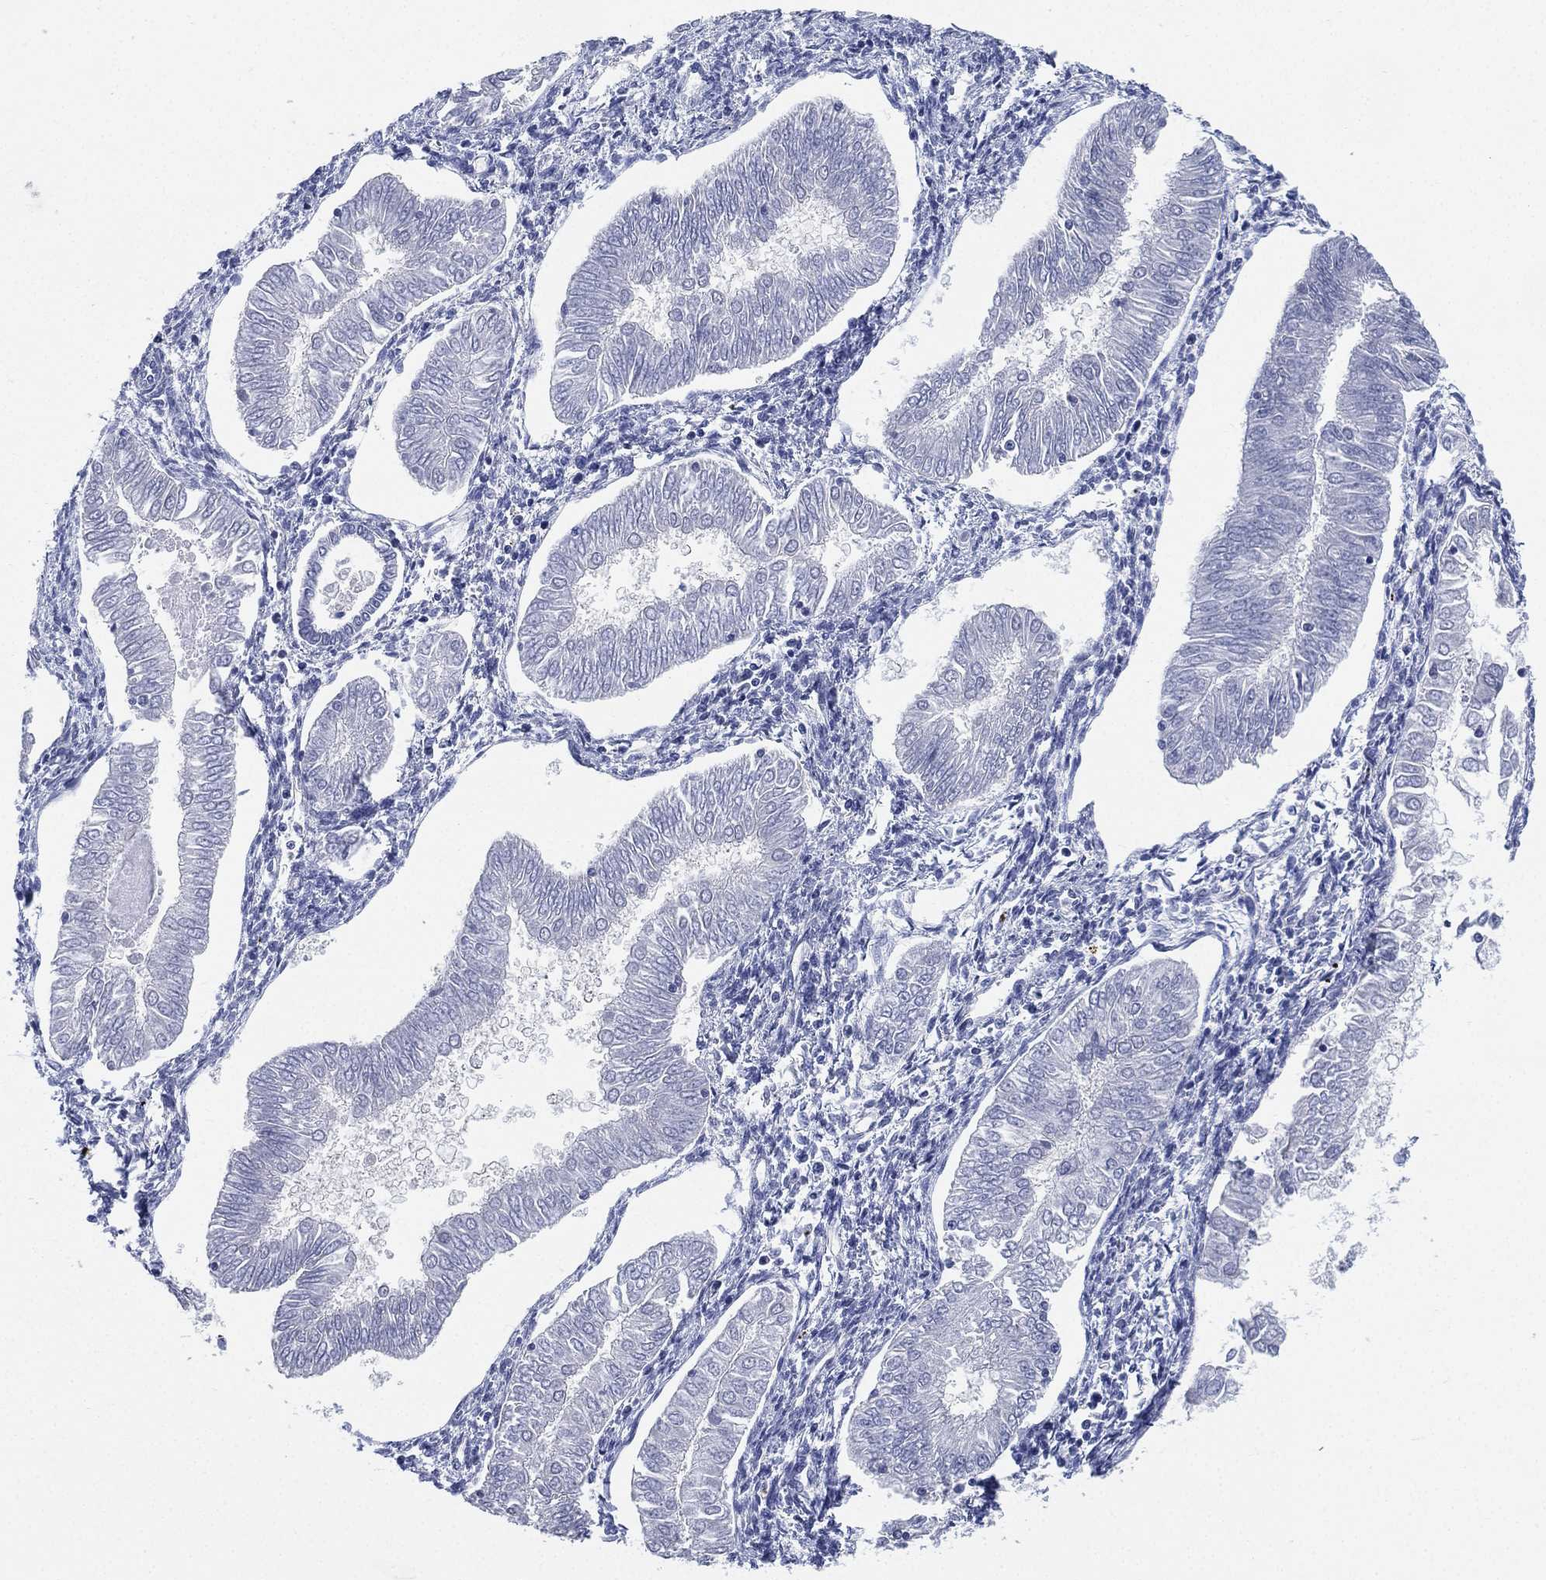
{"staining": {"intensity": "negative", "quantity": "none", "location": "none"}, "tissue": "endometrial cancer", "cell_type": "Tumor cells", "image_type": "cancer", "snomed": [{"axis": "morphology", "description": "Adenocarcinoma, NOS"}, {"axis": "topography", "description": "Endometrium"}], "caption": "Micrograph shows no significant protein positivity in tumor cells of endometrial adenocarcinoma.", "gene": "IYD", "patient": {"sex": "female", "age": 53}}